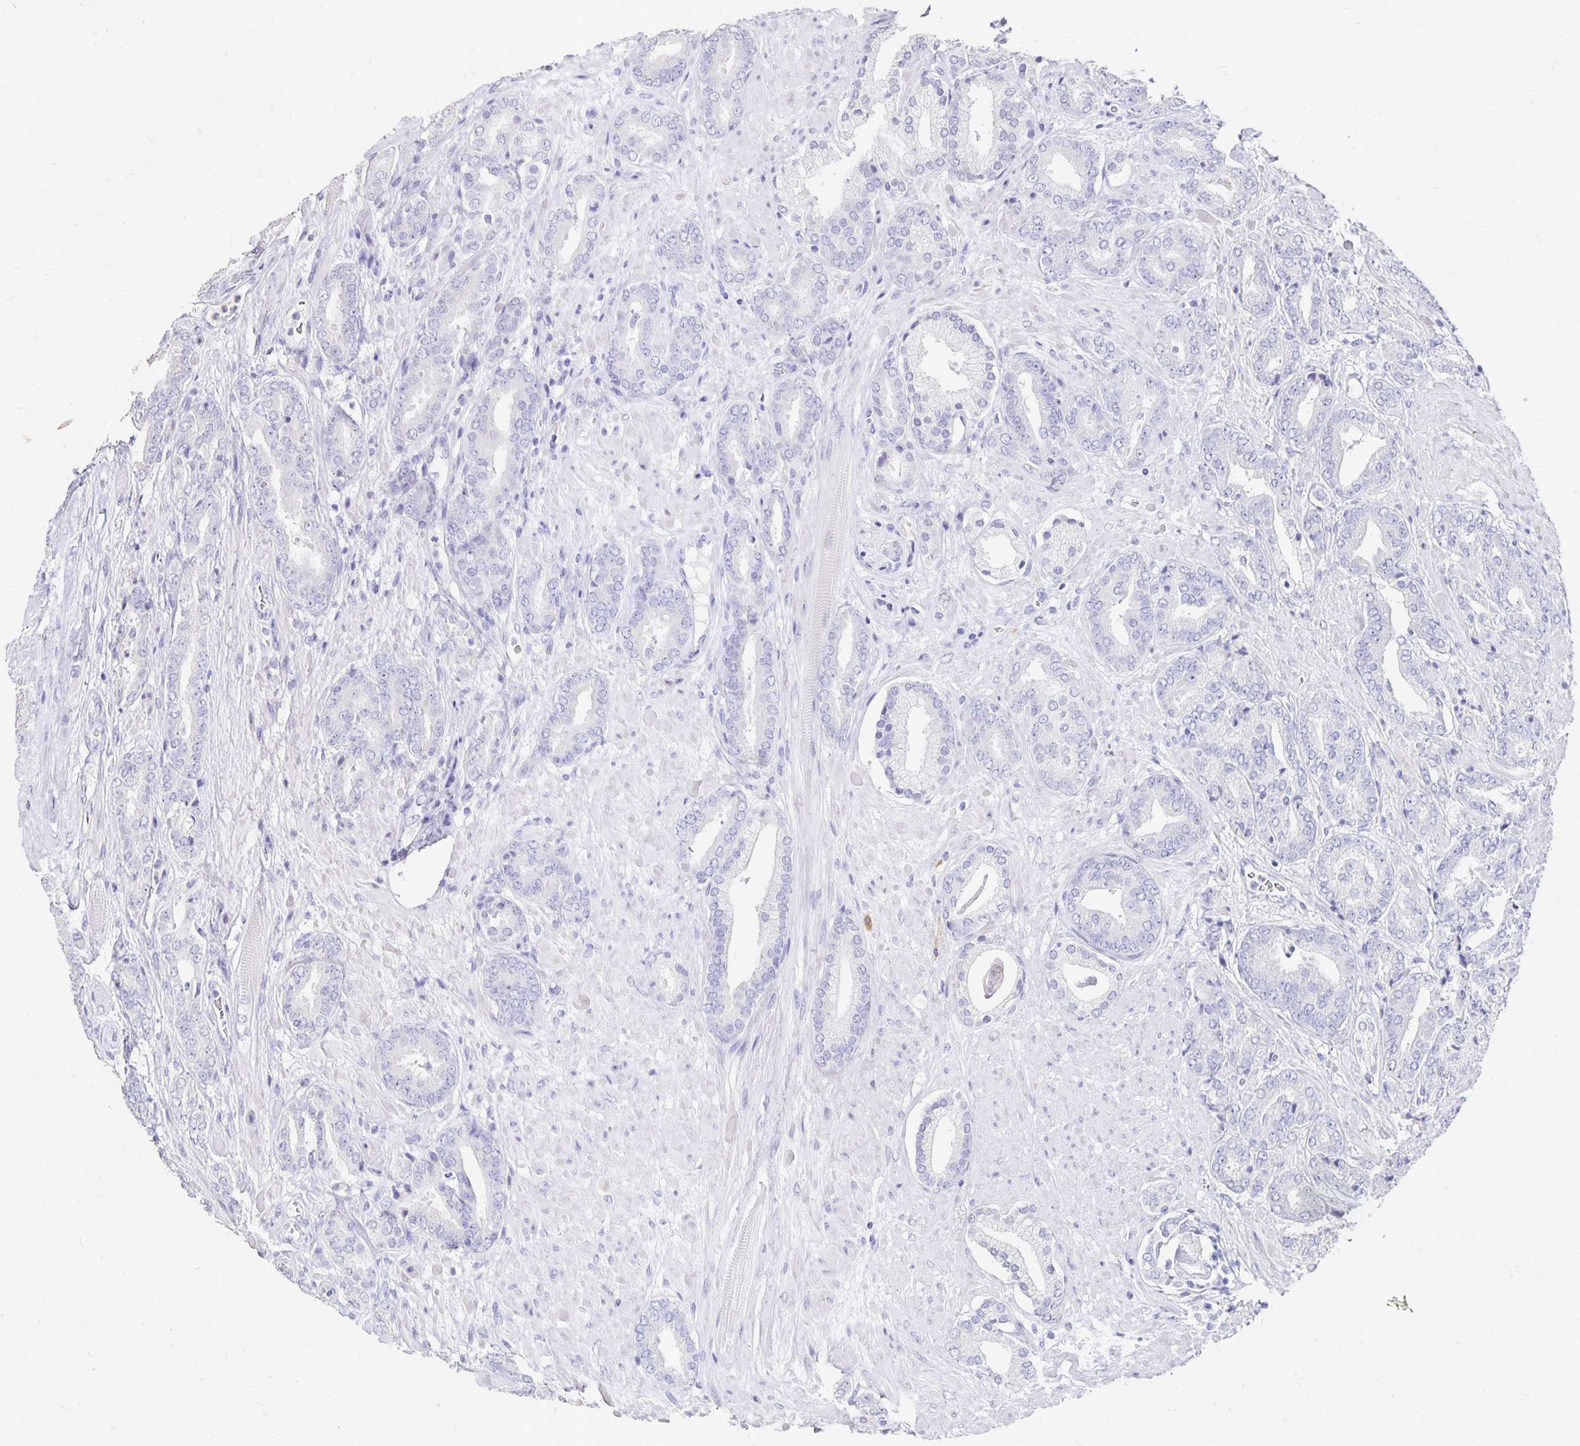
{"staining": {"intensity": "negative", "quantity": "none", "location": "none"}, "tissue": "prostate cancer", "cell_type": "Tumor cells", "image_type": "cancer", "snomed": [{"axis": "morphology", "description": "Adenocarcinoma, High grade"}, {"axis": "topography", "description": "Prostate"}], "caption": "Tumor cells show no significant protein staining in prostate cancer.", "gene": "DYNLT4", "patient": {"sex": "male", "age": 56}}